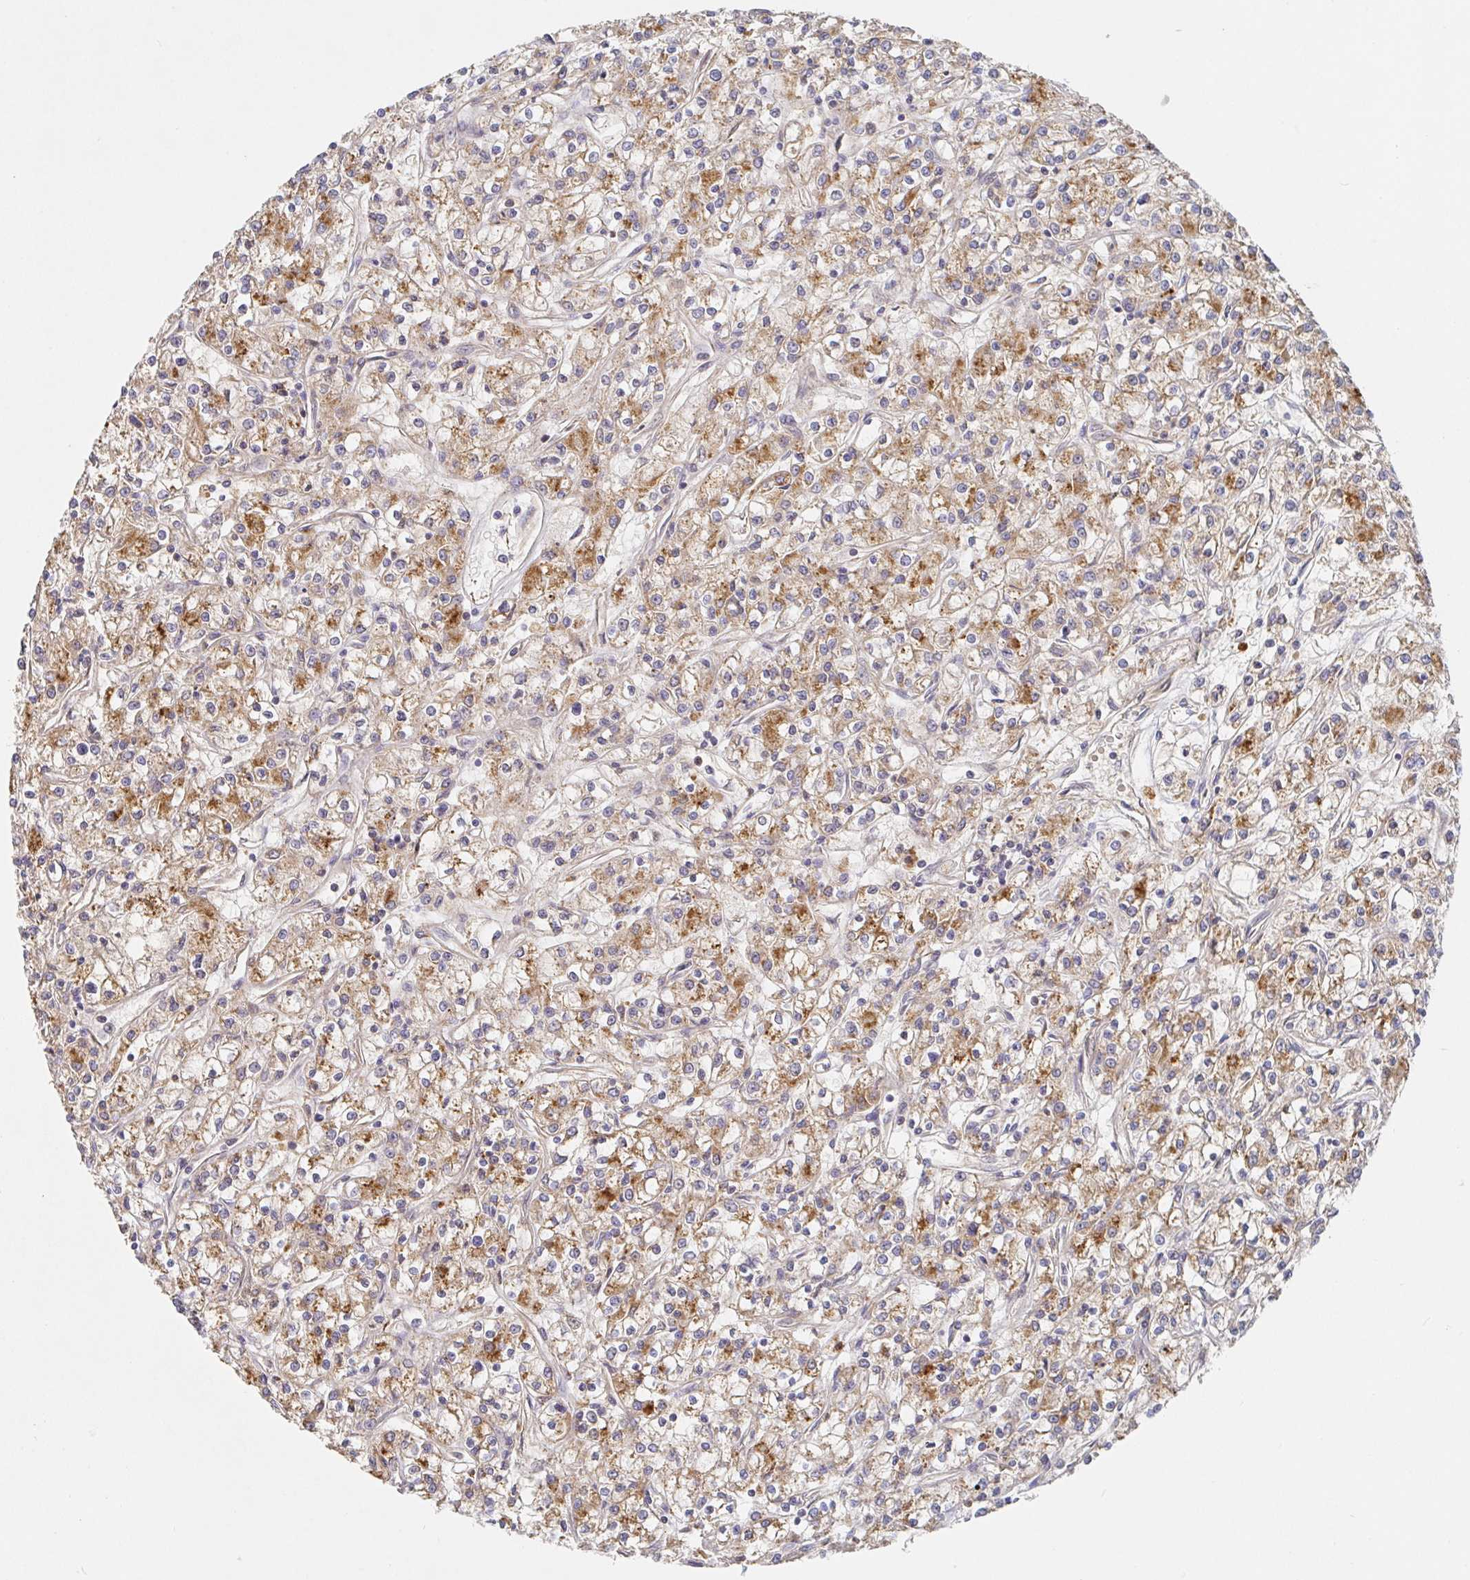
{"staining": {"intensity": "moderate", "quantity": ">75%", "location": "cytoplasmic/membranous"}, "tissue": "renal cancer", "cell_type": "Tumor cells", "image_type": "cancer", "snomed": [{"axis": "morphology", "description": "Adenocarcinoma, NOS"}, {"axis": "topography", "description": "Kidney"}], "caption": "Human adenocarcinoma (renal) stained with a protein marker displays moderate staining in tumor cells.", "gene": "IRAK2", "patient": {"sex": "female", "age": 59}}